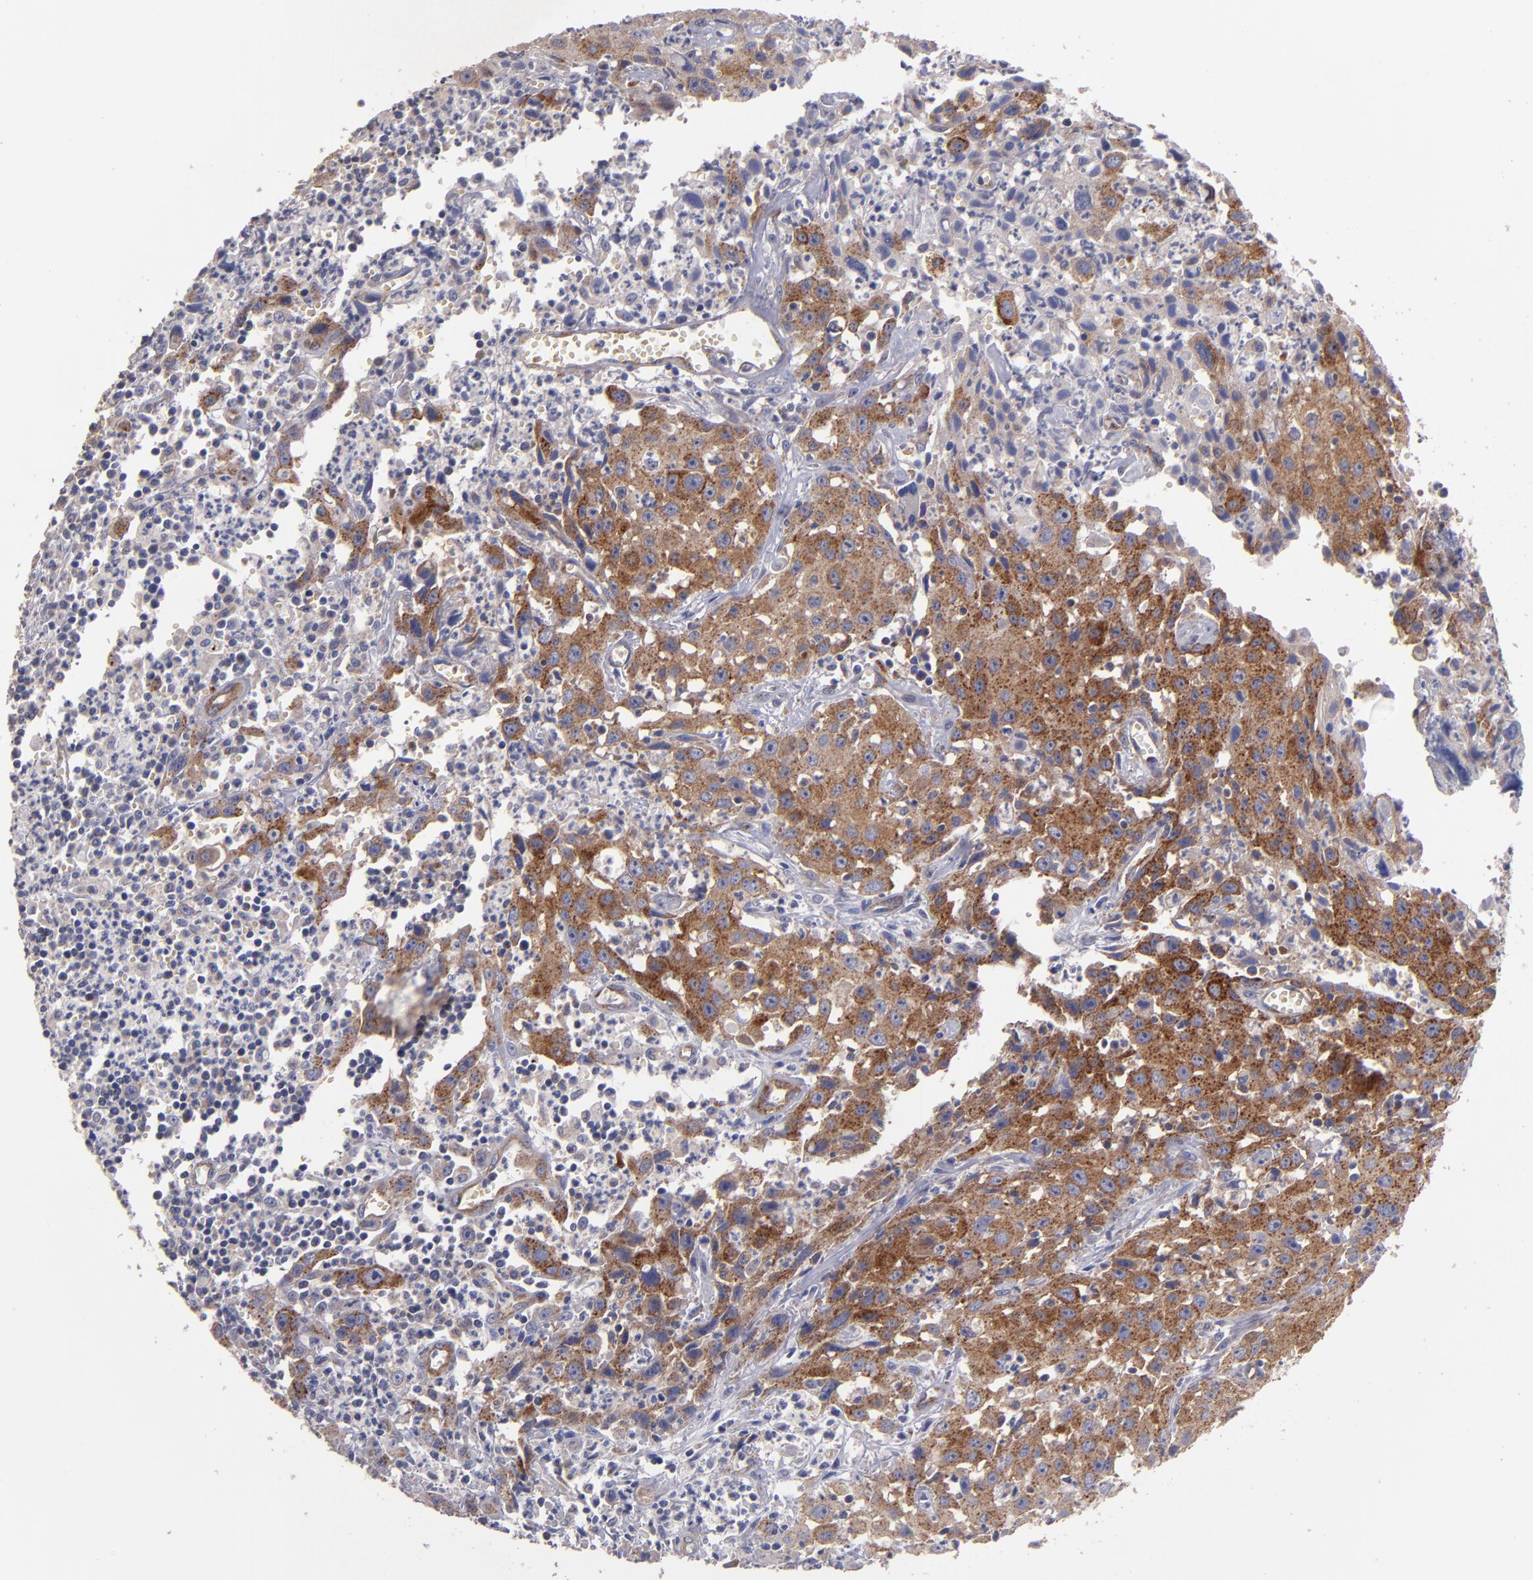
{"staining": {"intensity": "moderate", "quantity": ">75%", "location": "cytoplasmic/membranous"}, "tissue": "urothelial cancer", "cell_type": "Tumor cells", "image_type": "cancer", "snomed": [{"axis": "morphology", "description": "Urothelial carcinoma, High grade"}, {"axis": "topography", "description": "Urinary bladder"}], "caption": "IHC of high-grade urothelial carcinoma exhibits medium levels of moderate cytoplasmic/membranous positivity in about >75% of tumor cells.", "gene": "CLTA", "patient": {"sex": "male", "age": 66}}